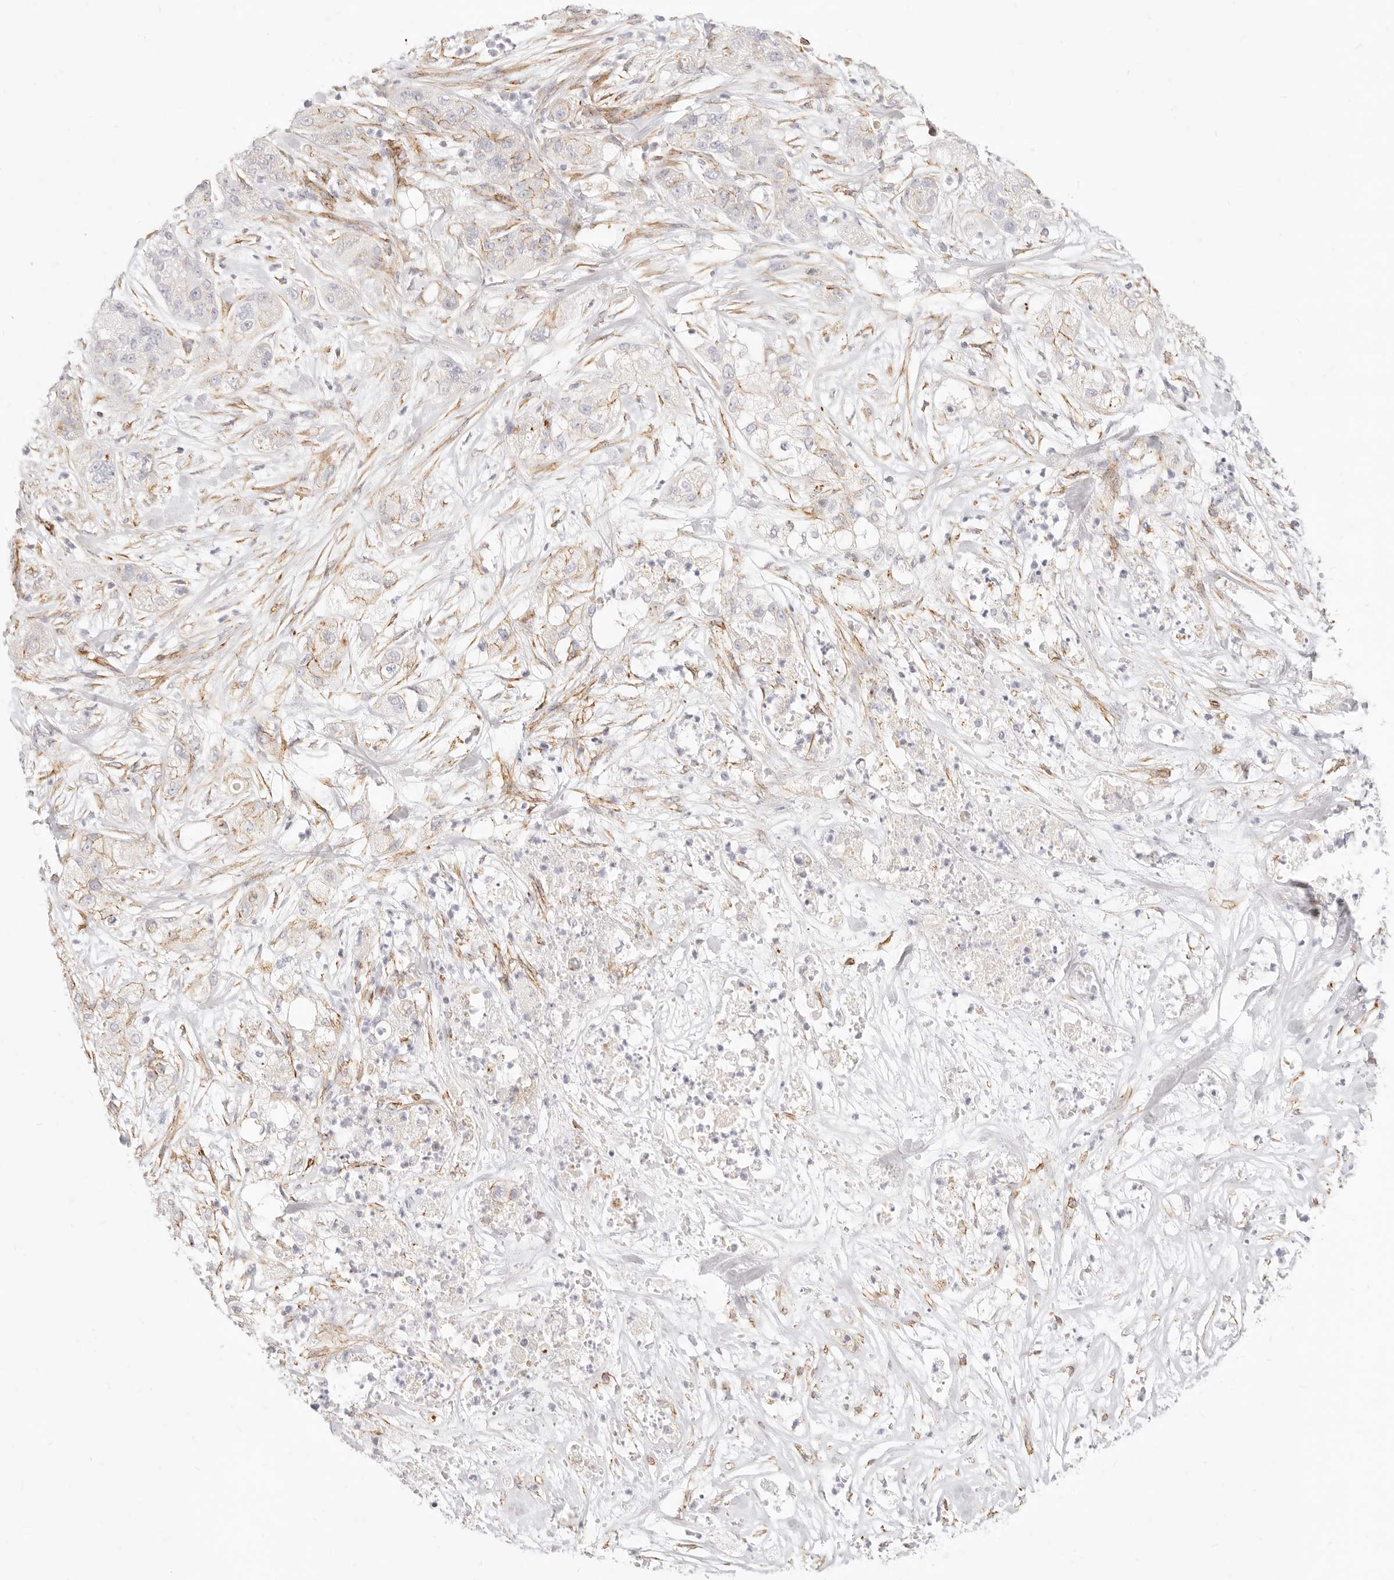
{"staining": {"intensity": "weak", "quantity": "<25%", "location": "cytoplasmic/membranous"}, "tissue": "pancreatic cancer", "cell_type": "Tumor cells", "image_type": "cancer", "snomed": [{"axis": "morphology", "description": "Adenocarcinoma, NOS"}, {"axis": "topography", "description": "Pancreas"}], "caption": "An image of human adenocarcinoma (pancreatic) is negative for staining in tumor cells.", "gene": "NUS1", "patient": {"sex": "female", "age": 78}}